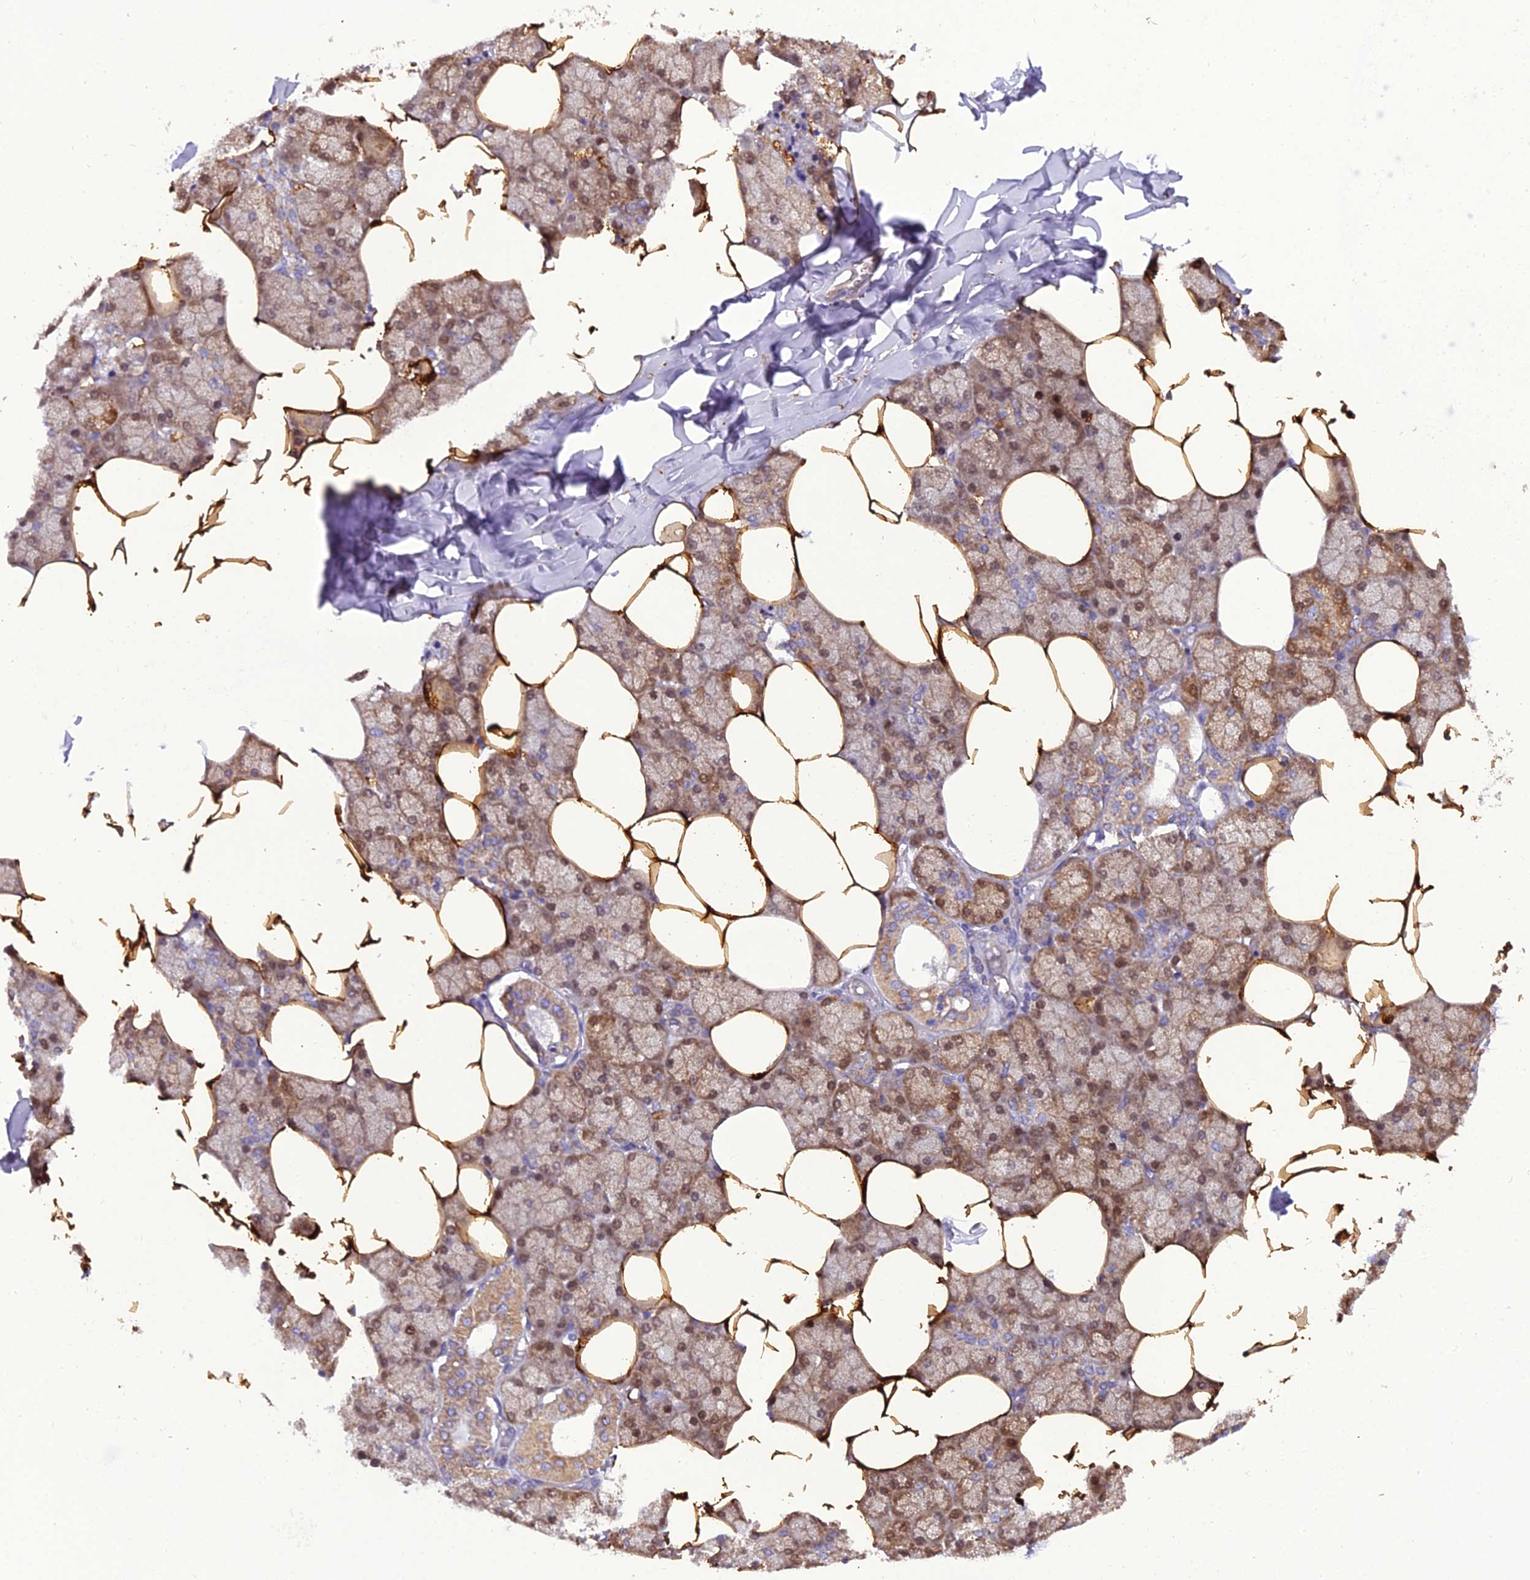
{"staining": {"intensity": "moderate", "quantity": ">75%", "location": "cytoplasmic/membranous,nuclear"}, "tissue": "salivary gland", "cell_type": "Glandular cells", "image_type": "normal", "snomed": [{"axis": "morphology", "description": "Normal tissue, NOS"}, {"axis": "topography", "description": "Salivary gland"}], "caption": "Protein expression analysis of normal salivary gland displays moderate cytoplasmic/membranous,nuclear positivity in about >75% of glandular cells.", "gene": "GPD1", "patient": {"sex": "male", "age": 62}}